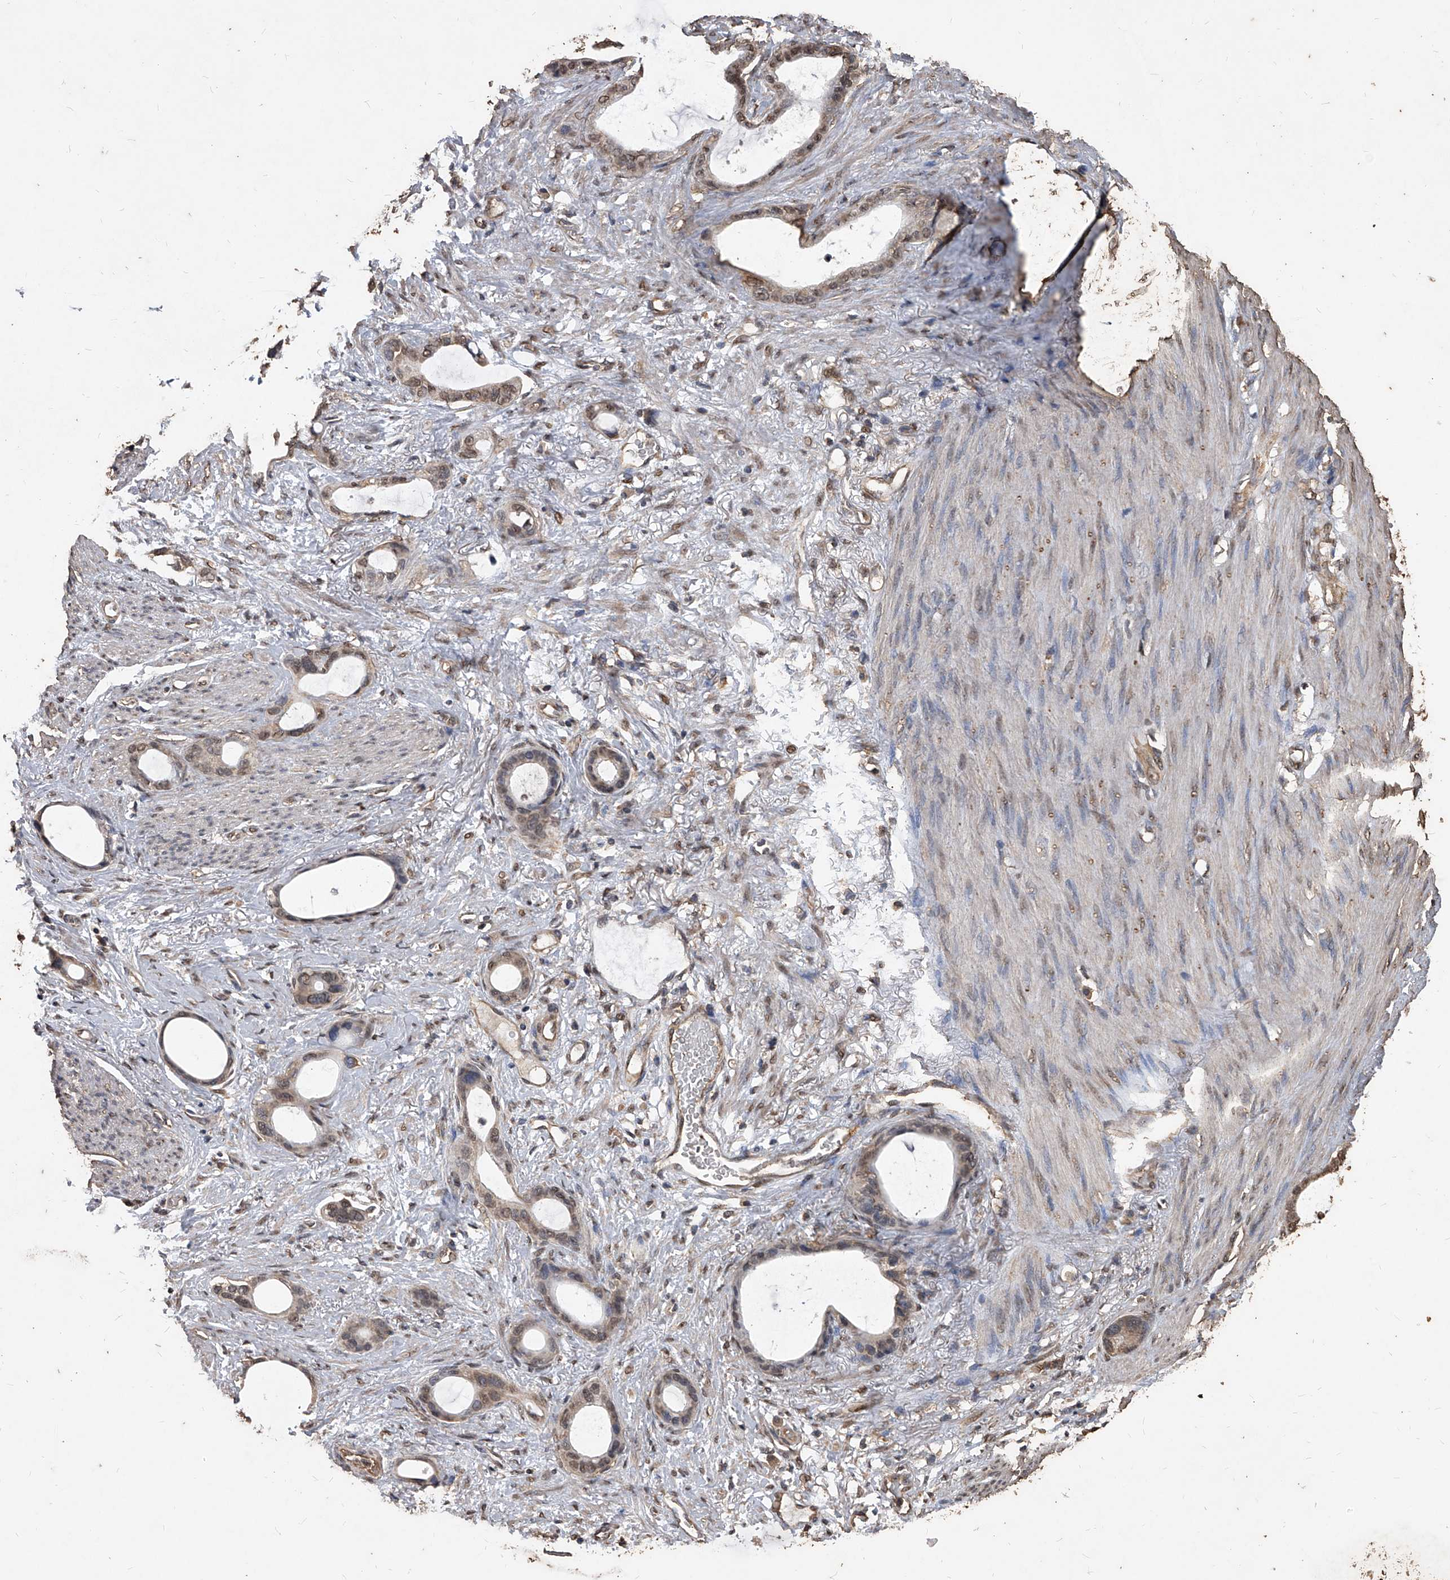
{"staining": {"intensity": "weak", "quantity": "25%-75%", "location": "cytoplasmic/membranous,nuclear"}, "tissue": "stomach cancer", "cell_type": "Tumor cells", "image_type": "cancer", "snomed": [{"axis": "morphology", "description": "Adenocarcinoma, NOS"}, {"axis": "topography", "description": "Stomach"}], "caption": "A brown stain highlights weak cytoplasmic/membranous and nuclear positivity of a protein in human adenocarcinoma (stomach) tumor cells.", "gene": "FBXL4", "patient": {"sex": "female", "age": 75}}